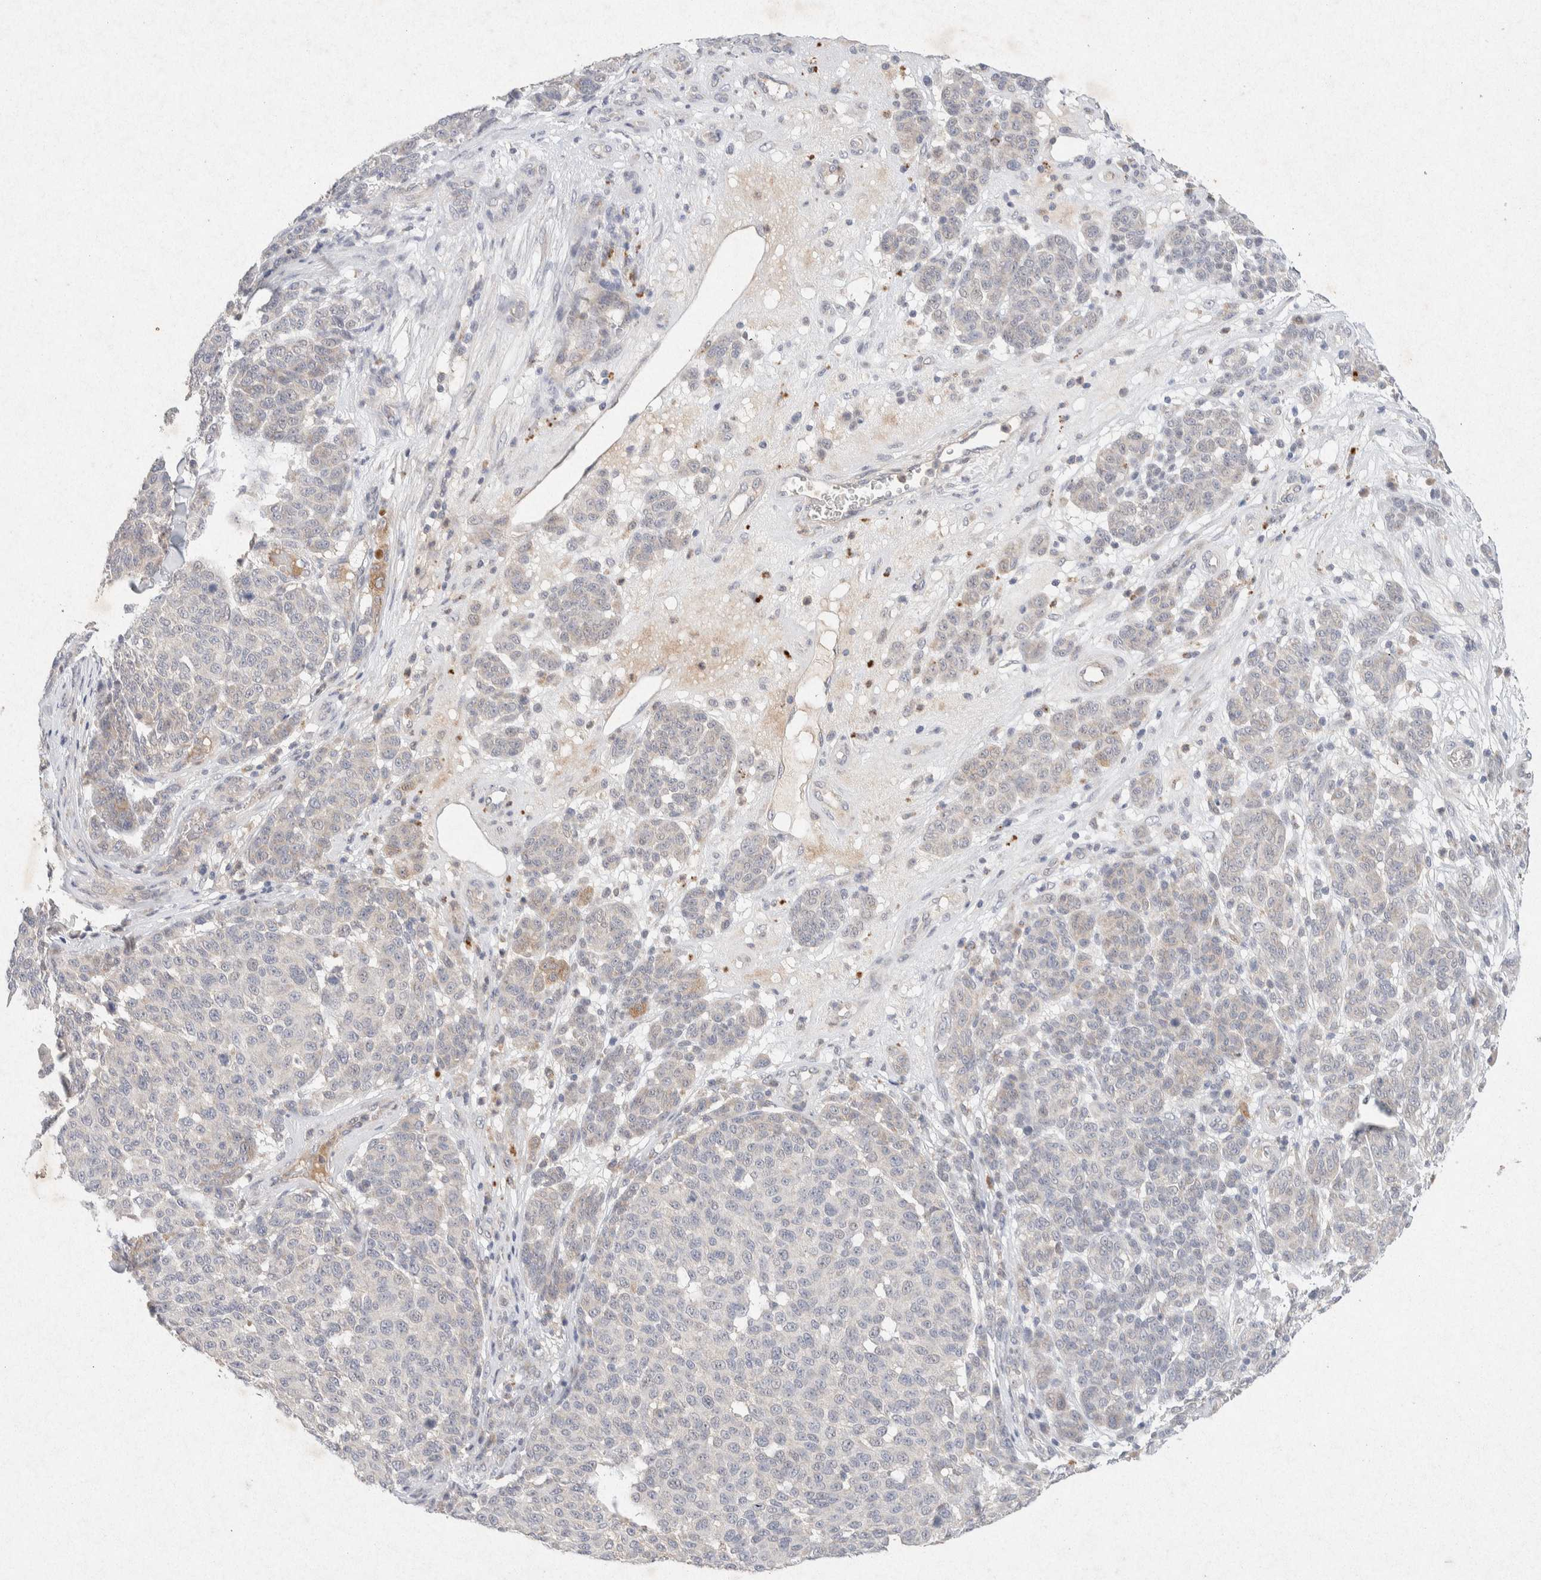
{"staining": {"intensity": "negative", "quantity": "none", "location": "none"}, "tissue": "melanoma", "cell_type": "Tumor cells", "image_type": "cancer", "snomed": [{"axis": "morphology", "description": "Malignant melanoma, NOS"}, {"axis": "topography", "description": "Skin"}], "caption": "Immunohistochemistry histopathology image of human malignant melanoma stained for a protein (brown), which displays no positivity in tumor cells.", "gene": "GNAI1", "patient": {"sex": "male", "age": 59}}